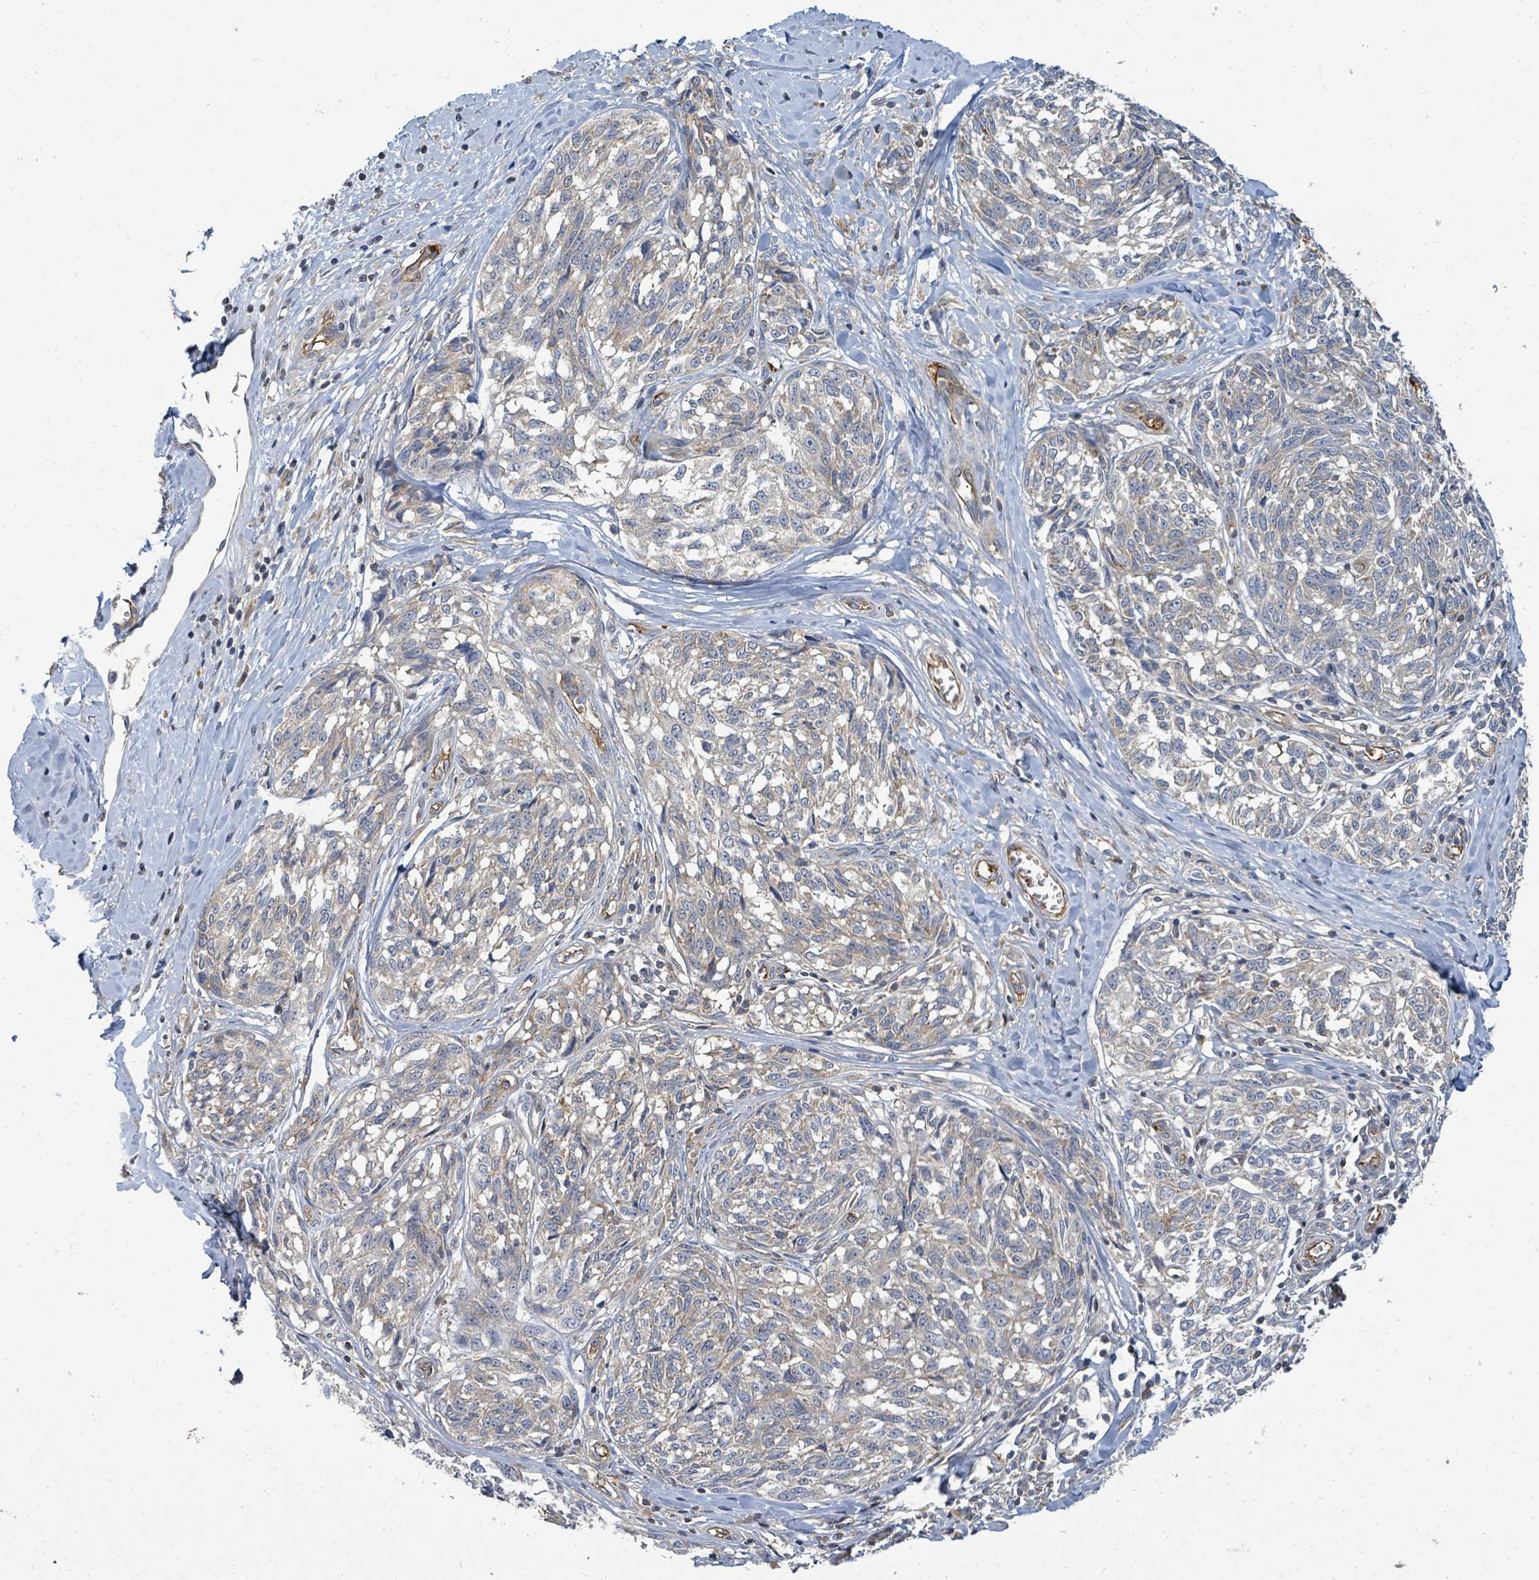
{"staining": {"intensity": "negative", "quantity": "none", "location": "none"}, "tissue": "melanoma", "cell_type": "Tumor cells", "image_type": "cancer", "snomed": [{"axis": "morphology", "description": "Normal tissue, NOS"}, {"axis": "morphology", "description": "Malignant melanoma, NOS"}, {"axis": "topography", "description": "Skin"}], "caption": "DAB (3,3'-diaminobenzidine) immunohistochemical staining of malignant melanoma displays no significant staining in tumor cells.", "gene": "BOLA2B", "patient": {"sex": "female", "age": 64}}